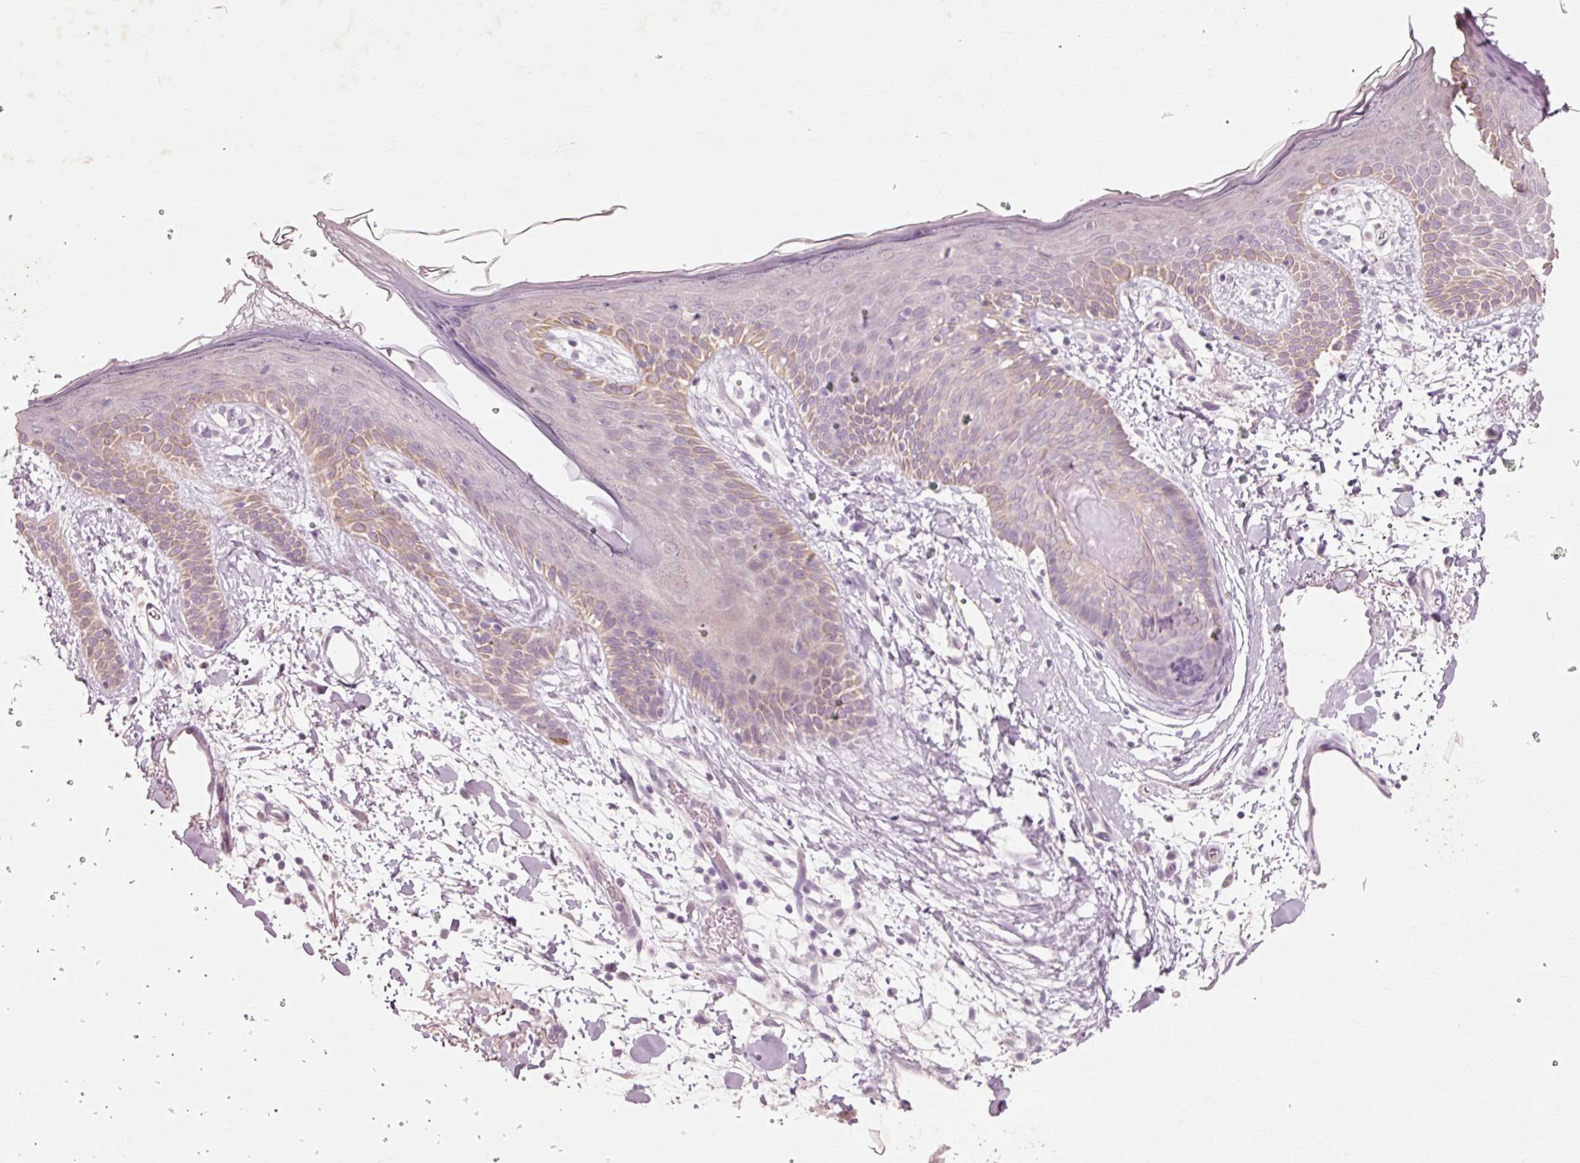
{"staining": {"intensity": "negative", "quantity": "none", "location": "none"}, "tissue": "skin", "cell_type": "Fibroblasts", "image_type": "normal", "snomed": [{"axis": "morphology", "description": "Normal tissue, NOS"}, {"axis": "topography", "description": "Skin"}], "caption": "Skin stained for a protein using IHC displays no staining fibroblasts.", "gene": "TRIM73", "patient": {"sex": "male", "age": 79}}